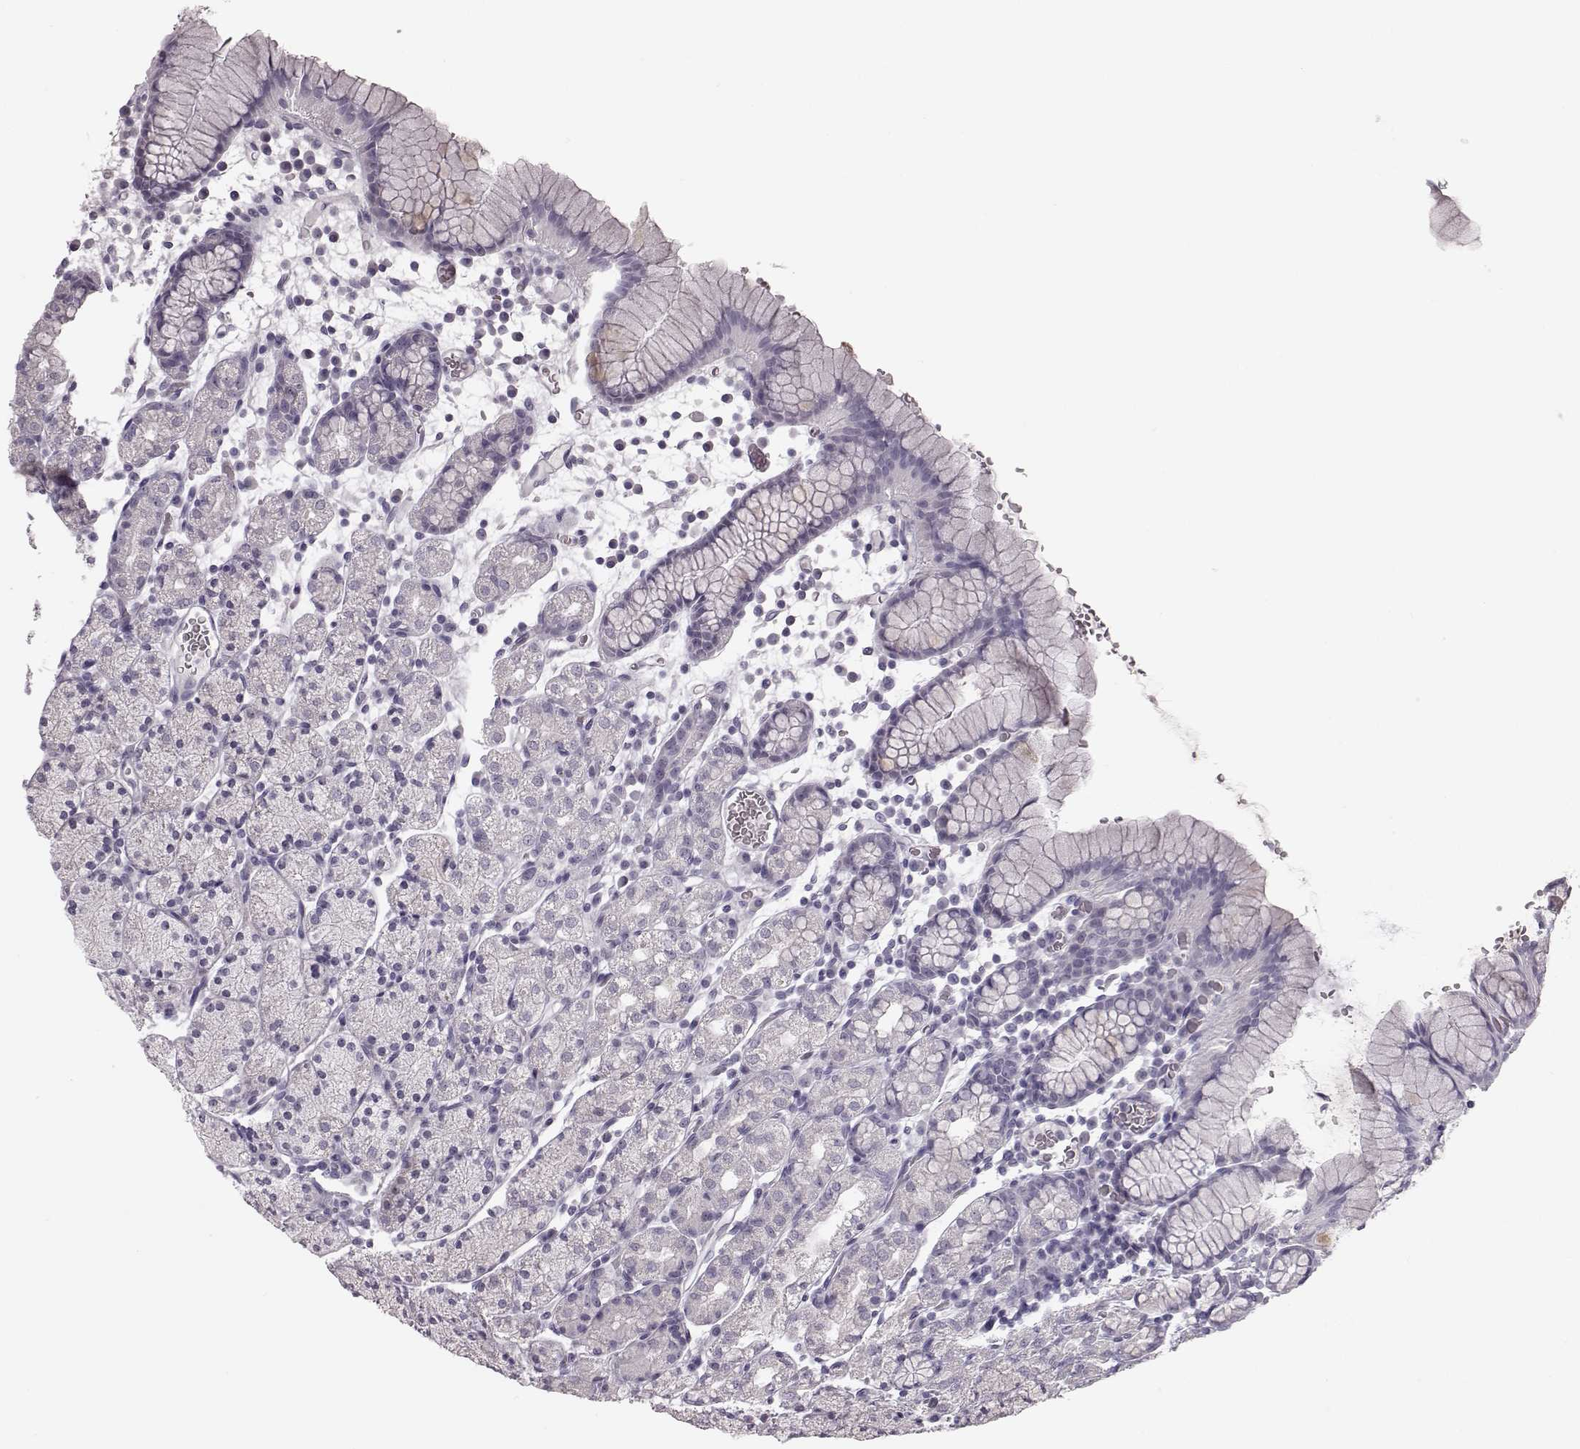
{"staining": {"intensity": "weak", "quantity": "<25%", "location": "cytoplasmic/membranous"}, "tissue": "stomach", "cell_type": "Glandular cells", "image_type": "normal", "snomed": [{"axis": "morphology", "description": "Normal tissue, NOS"}, {"axis": "topography", "description": "Stomach, upper"}, {"axis": "topography", "description": "Stomach"}], "caption": "This is a histopathology image of immunohistochemistry staining of normal stomach, which shows no positivity in glandular cells.", "gene": "ZNF433", "patient": {"sex": "male", "age": 62}}